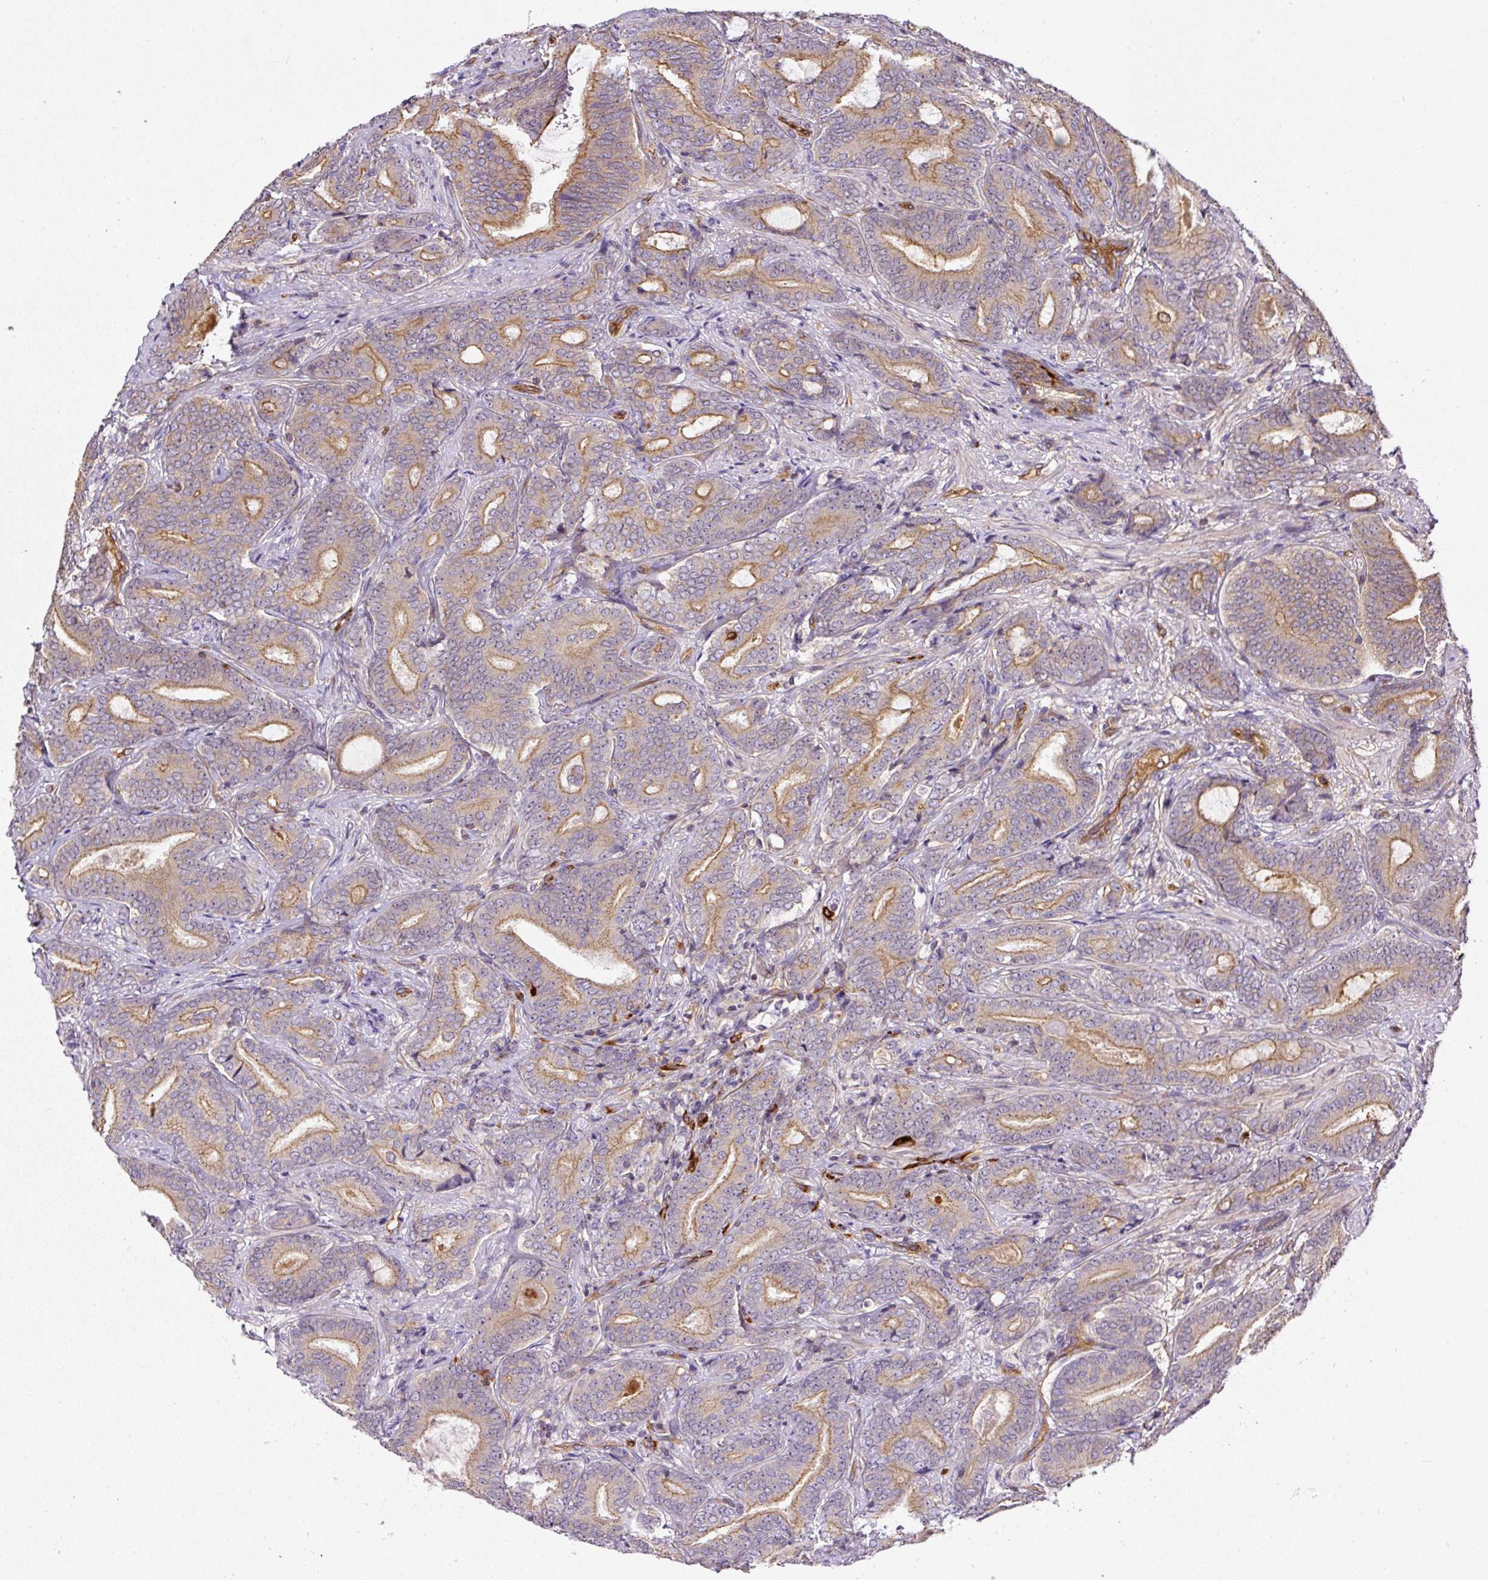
{"staining": {"intensity": "moderate", "quantity": ">75%", "location": "cytoplasmic/membranous"}, "tissue": "prostate cancer", "cell_type": "Tumor cells", "image_type": "cancer", "snomed": [{"axis": "morphology", "description": "Adenocarcinoma, Low grade"}, {"axis": "topography", "description": "Prostate and seminal vesicle, NOS"}], "caption": "Immunohistochemical staining of human prostate adenocarcinoma (low-grade) demonstrates medium levels of moderate cytoplasmic/membranous protein positivity in about >75% of tumor cells.", "gene": "B3GALT5", "patient": {"sex": "male", "age": 61}}